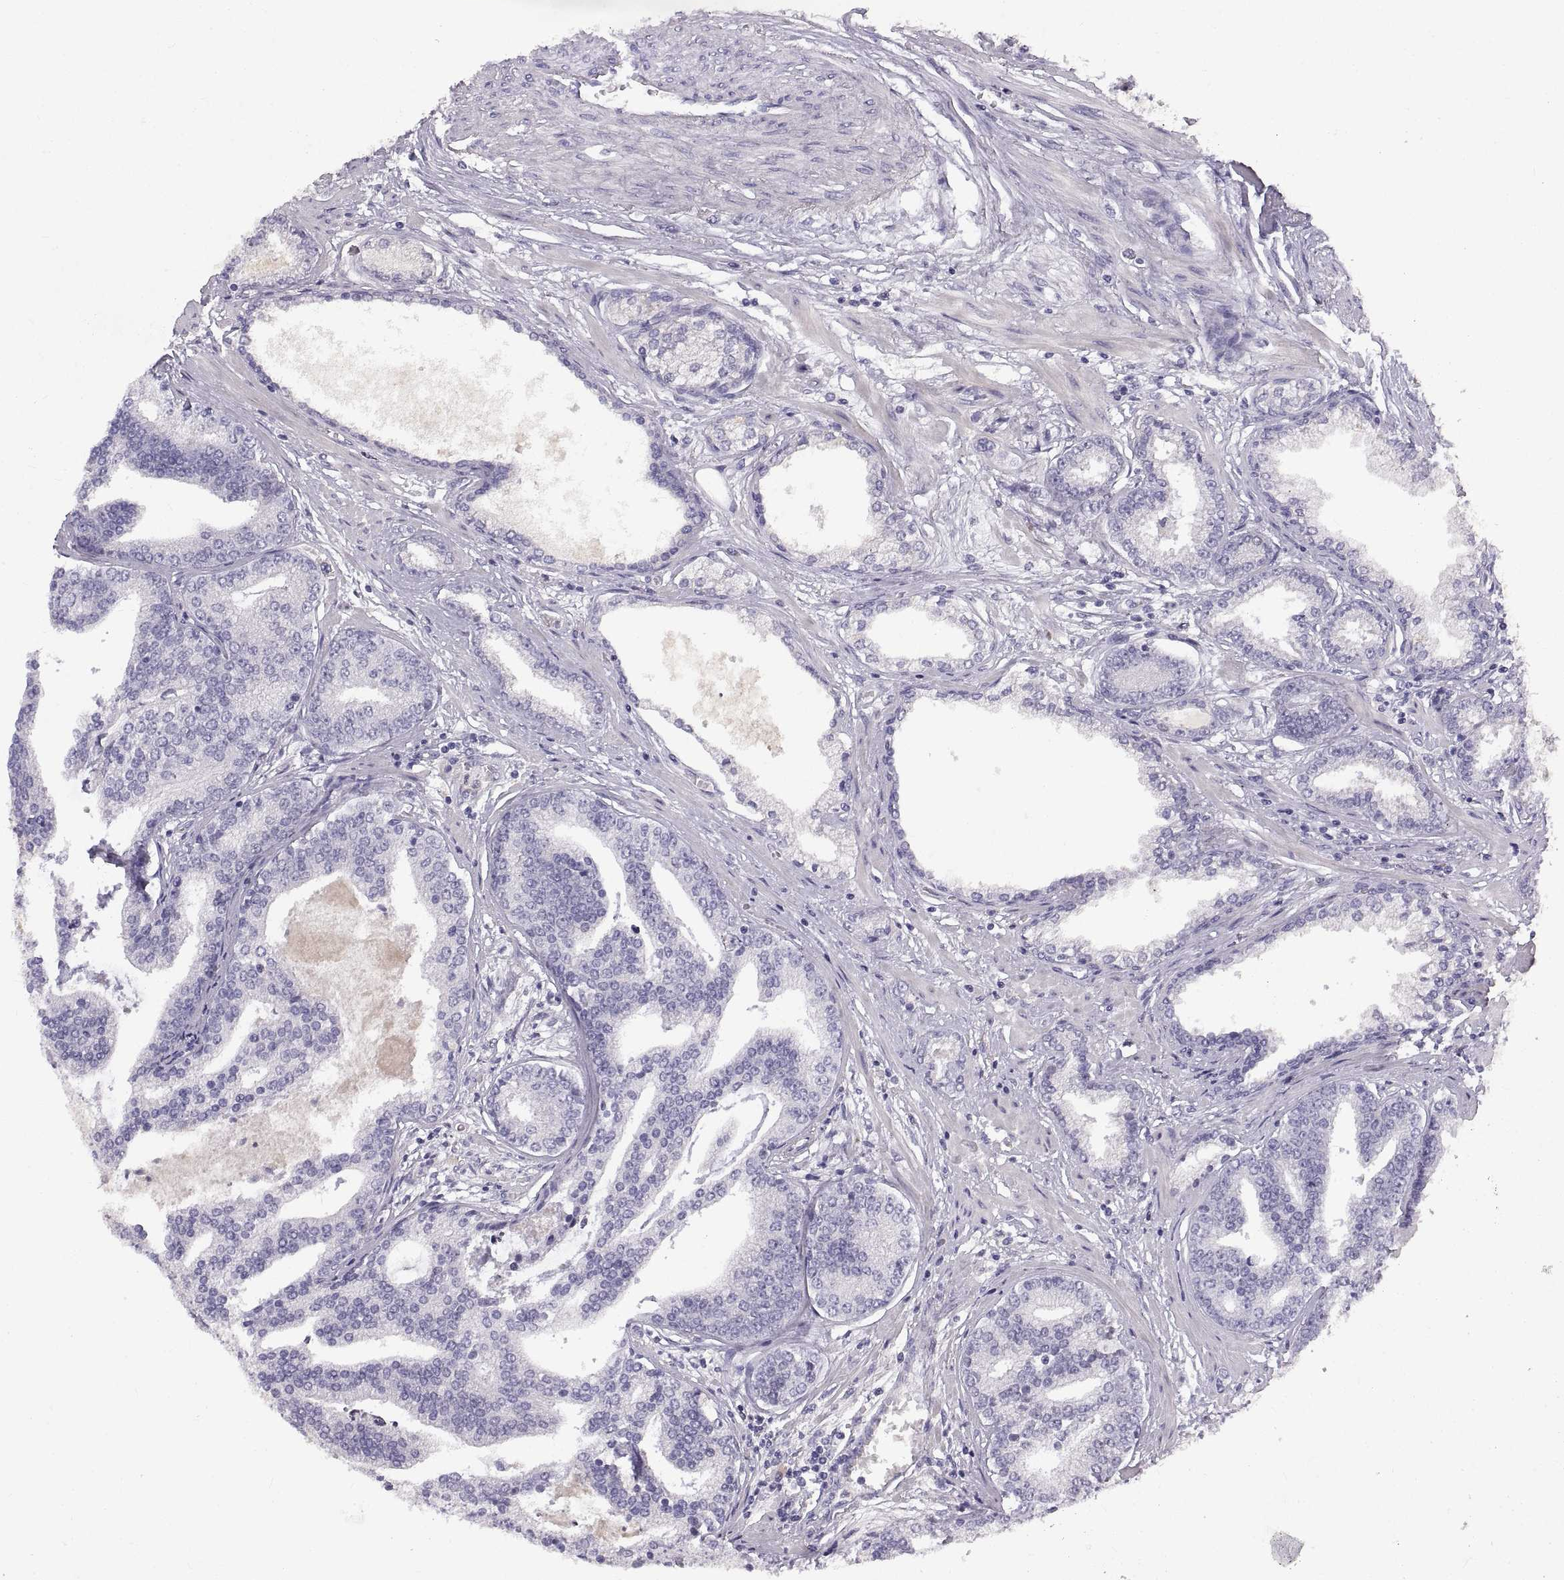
{"staining": {"intensity": "negative", "quantity": "none", "location": "none"}, "tissue": "prostate cancer", "cell_type": "Tumor cells", "image_type": "cancer", "snomed": [{"axis": "morphology", "description": "Adenocarcinoma, NOS"}, {"axis": "topography", "description": "Prostate"}], "caption": "Histopathology image shows no significant protein positivity in tumor cells of prostate cancer (adenocarcinoma).", "gene": "ADAM32", "patient": {"sex": "male", "age": 64}}